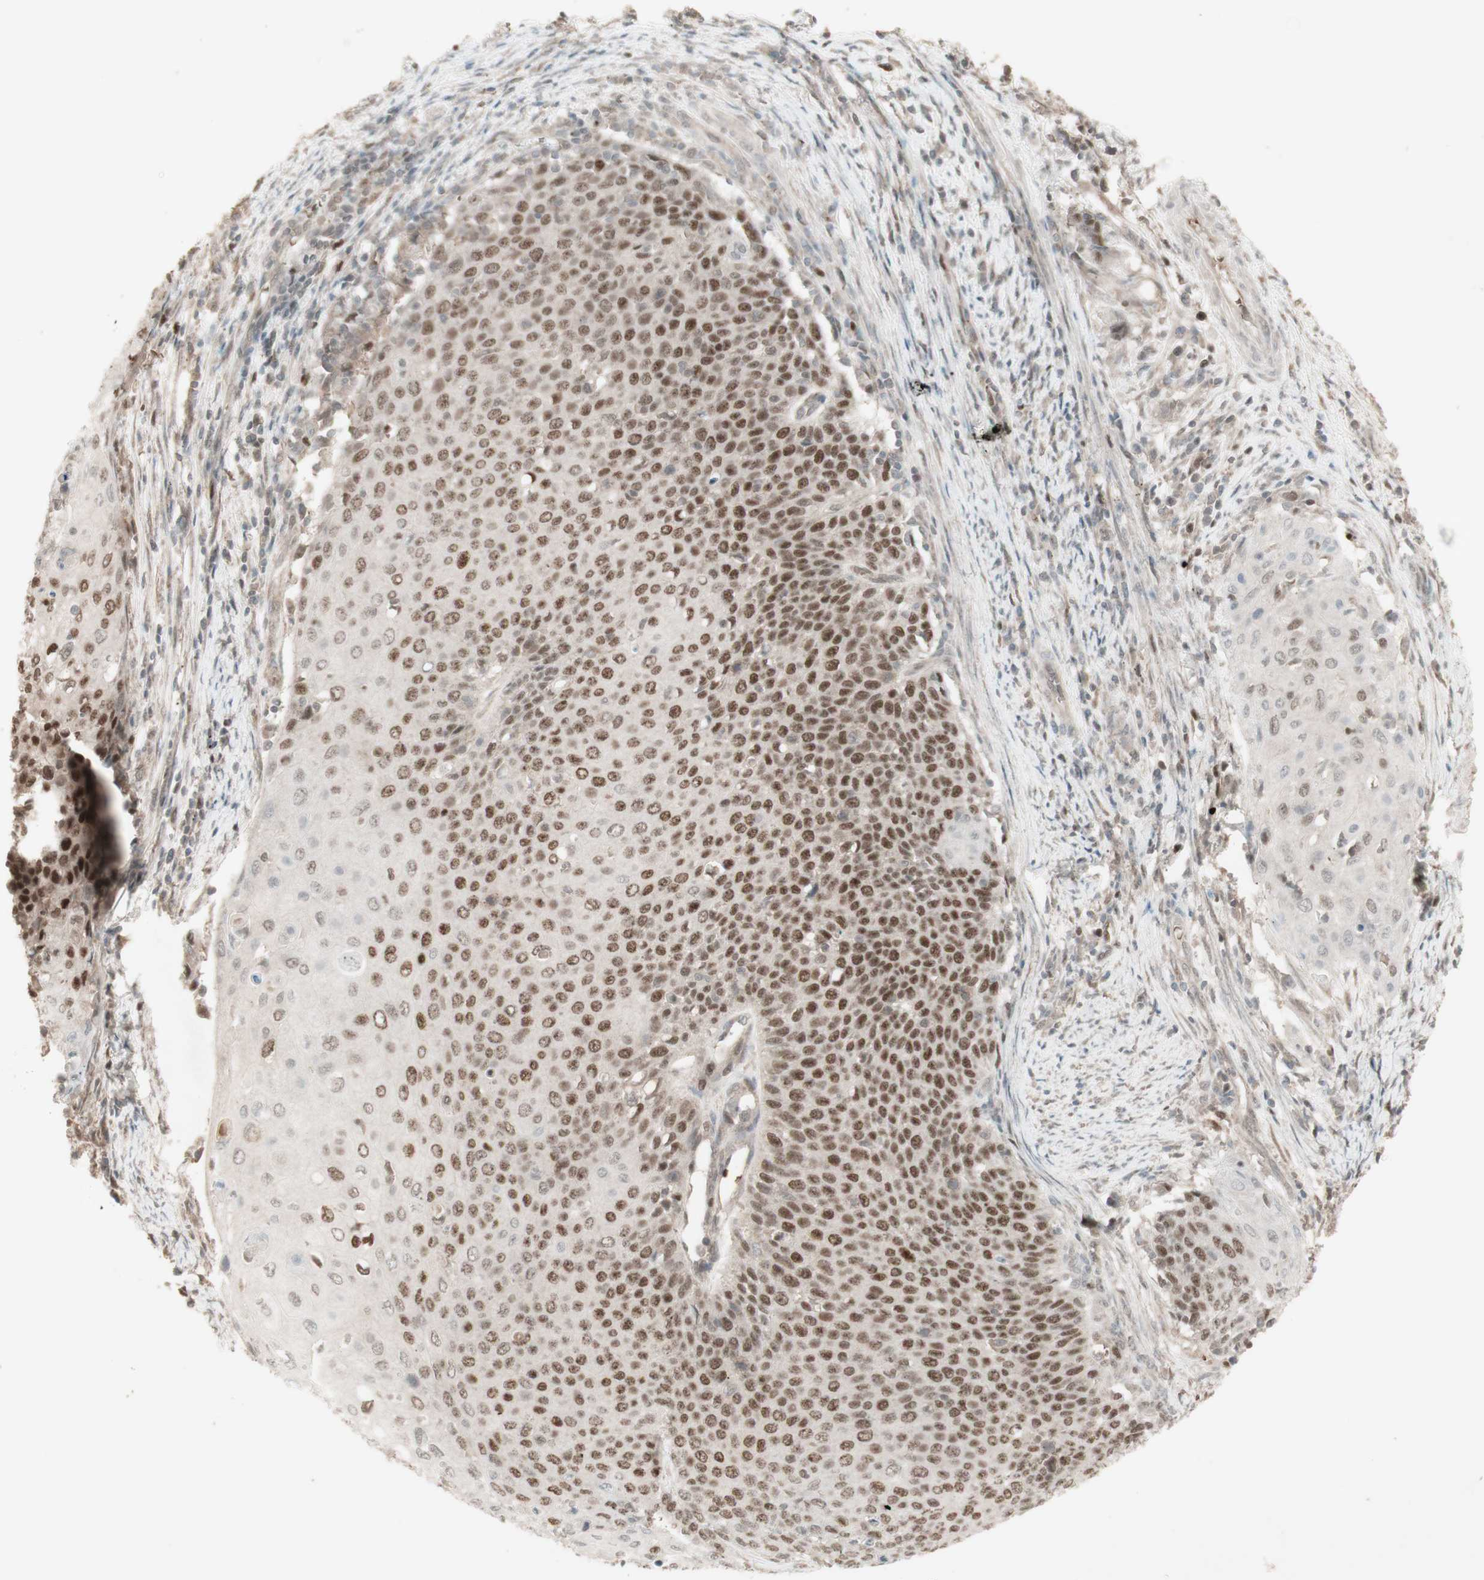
{"staining": {"intensity": "moderate", "quantity": "25%-75%", "location": "nuclear"}, "tissue": "cervical cancer", "cell_type": "Tumor cells", "image_type": "cancer", "snomed": [{"axis": "morphology", "description": "Squamous cell carcinoma, NOS"}, {"axis": "topography", "description": "Cervix"}], "caption": "Protein positivity by immunohistochemistry reveals moderate nuclear staining in approximately 25%-75% of tumor cells in cervical cancer.", "gene": "MSH6", "patient": {"sex": "female", "age": 39}}